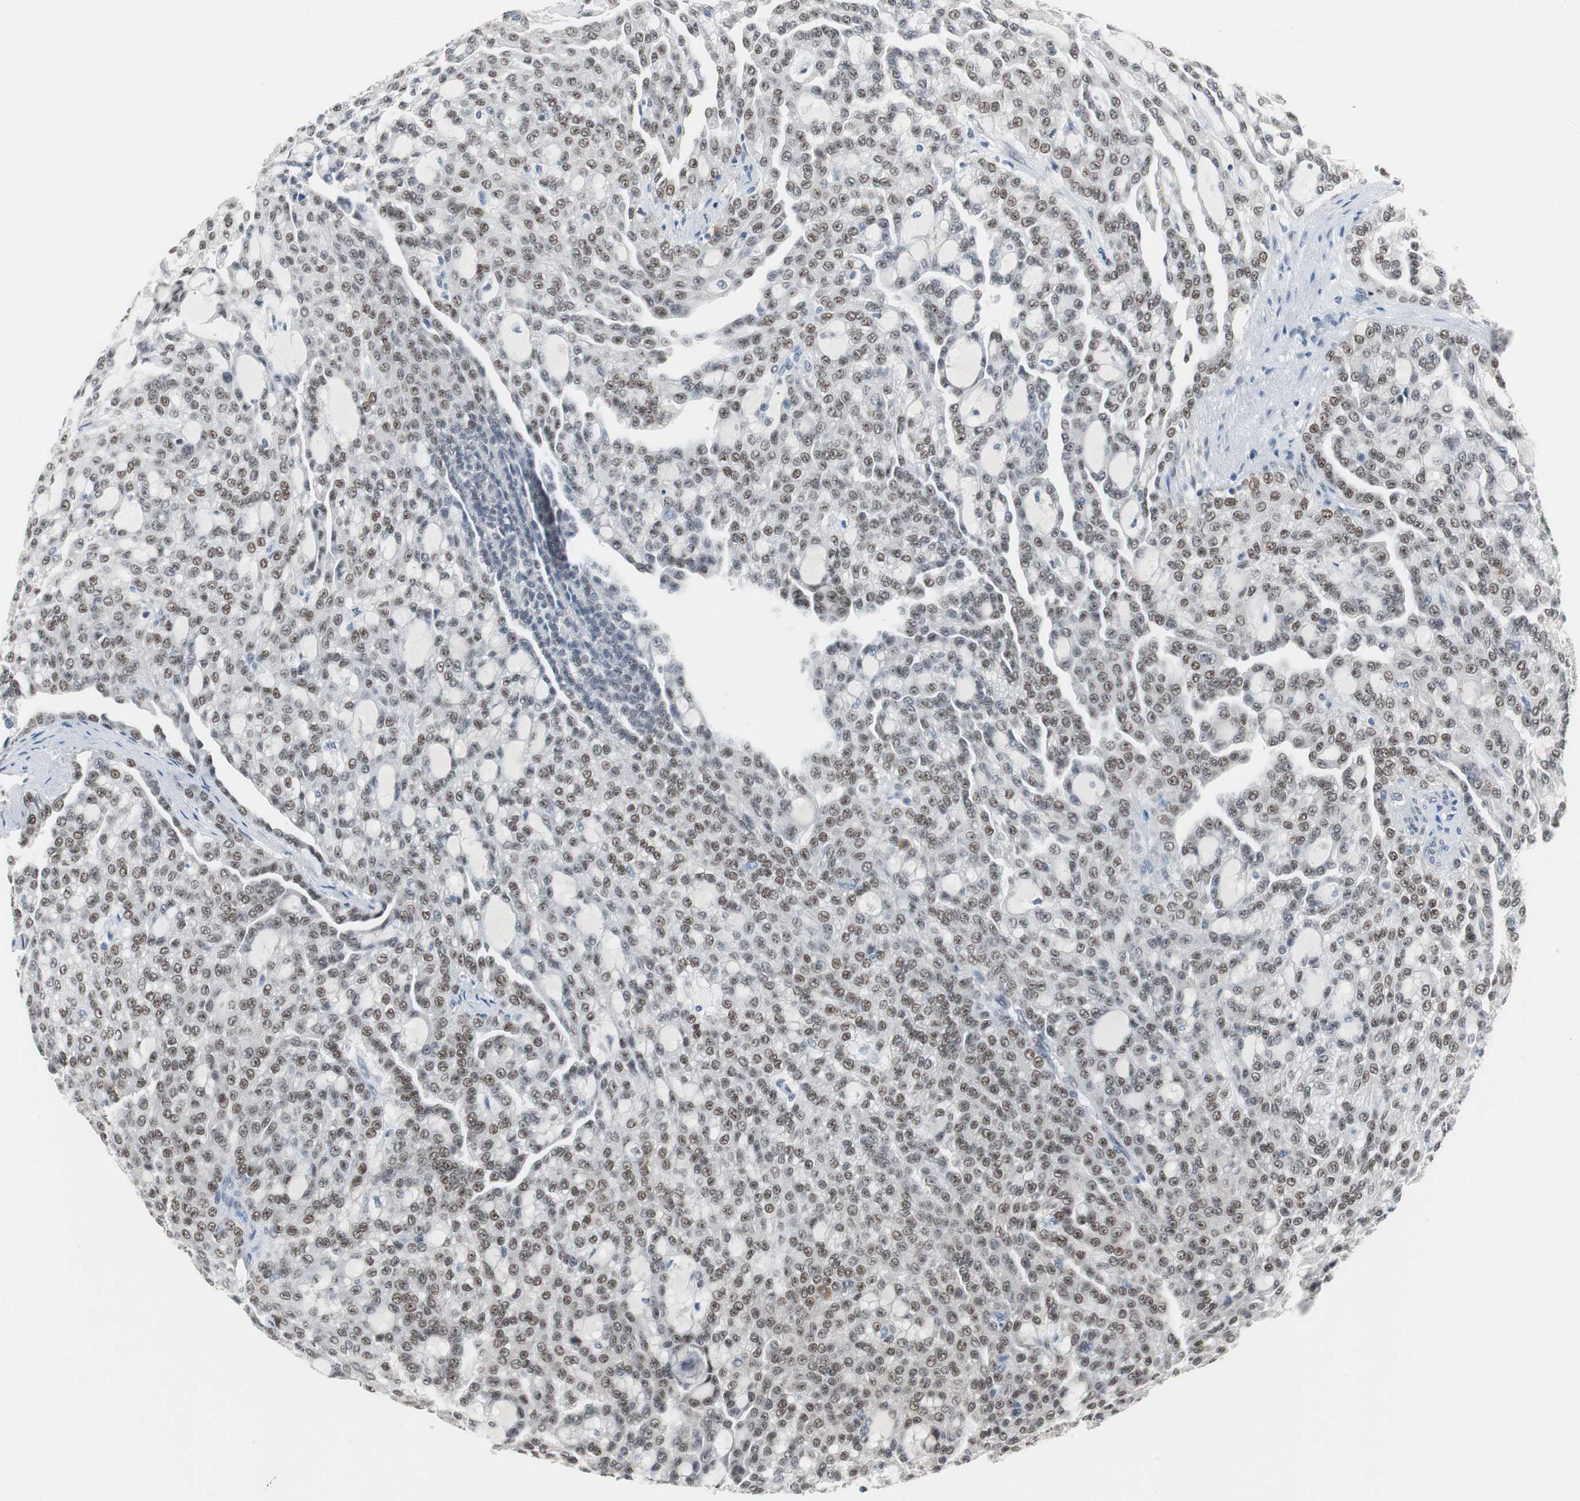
{"staining": {"intensity": "moderate", "quantity": ">75%", "location": "nuclear"}, "tissue": "renal cancer", "cell_type": "Tumor cells", "image_type": "cancer", "snomed": [{"axis": "morphology", "description": "Adenocarcinoma, NOS"}, {"axis": "topography", "description": "Kidney"}], "caption": "A brown stain labels moderate nuclear positivity of a protein in human adenocarcinoma (renal) tumor cells. (DAB IHC with brightfield microscopy, high magnification).", "gene": "ZHX2", "patient": {"sex": "male", "age": 63}}